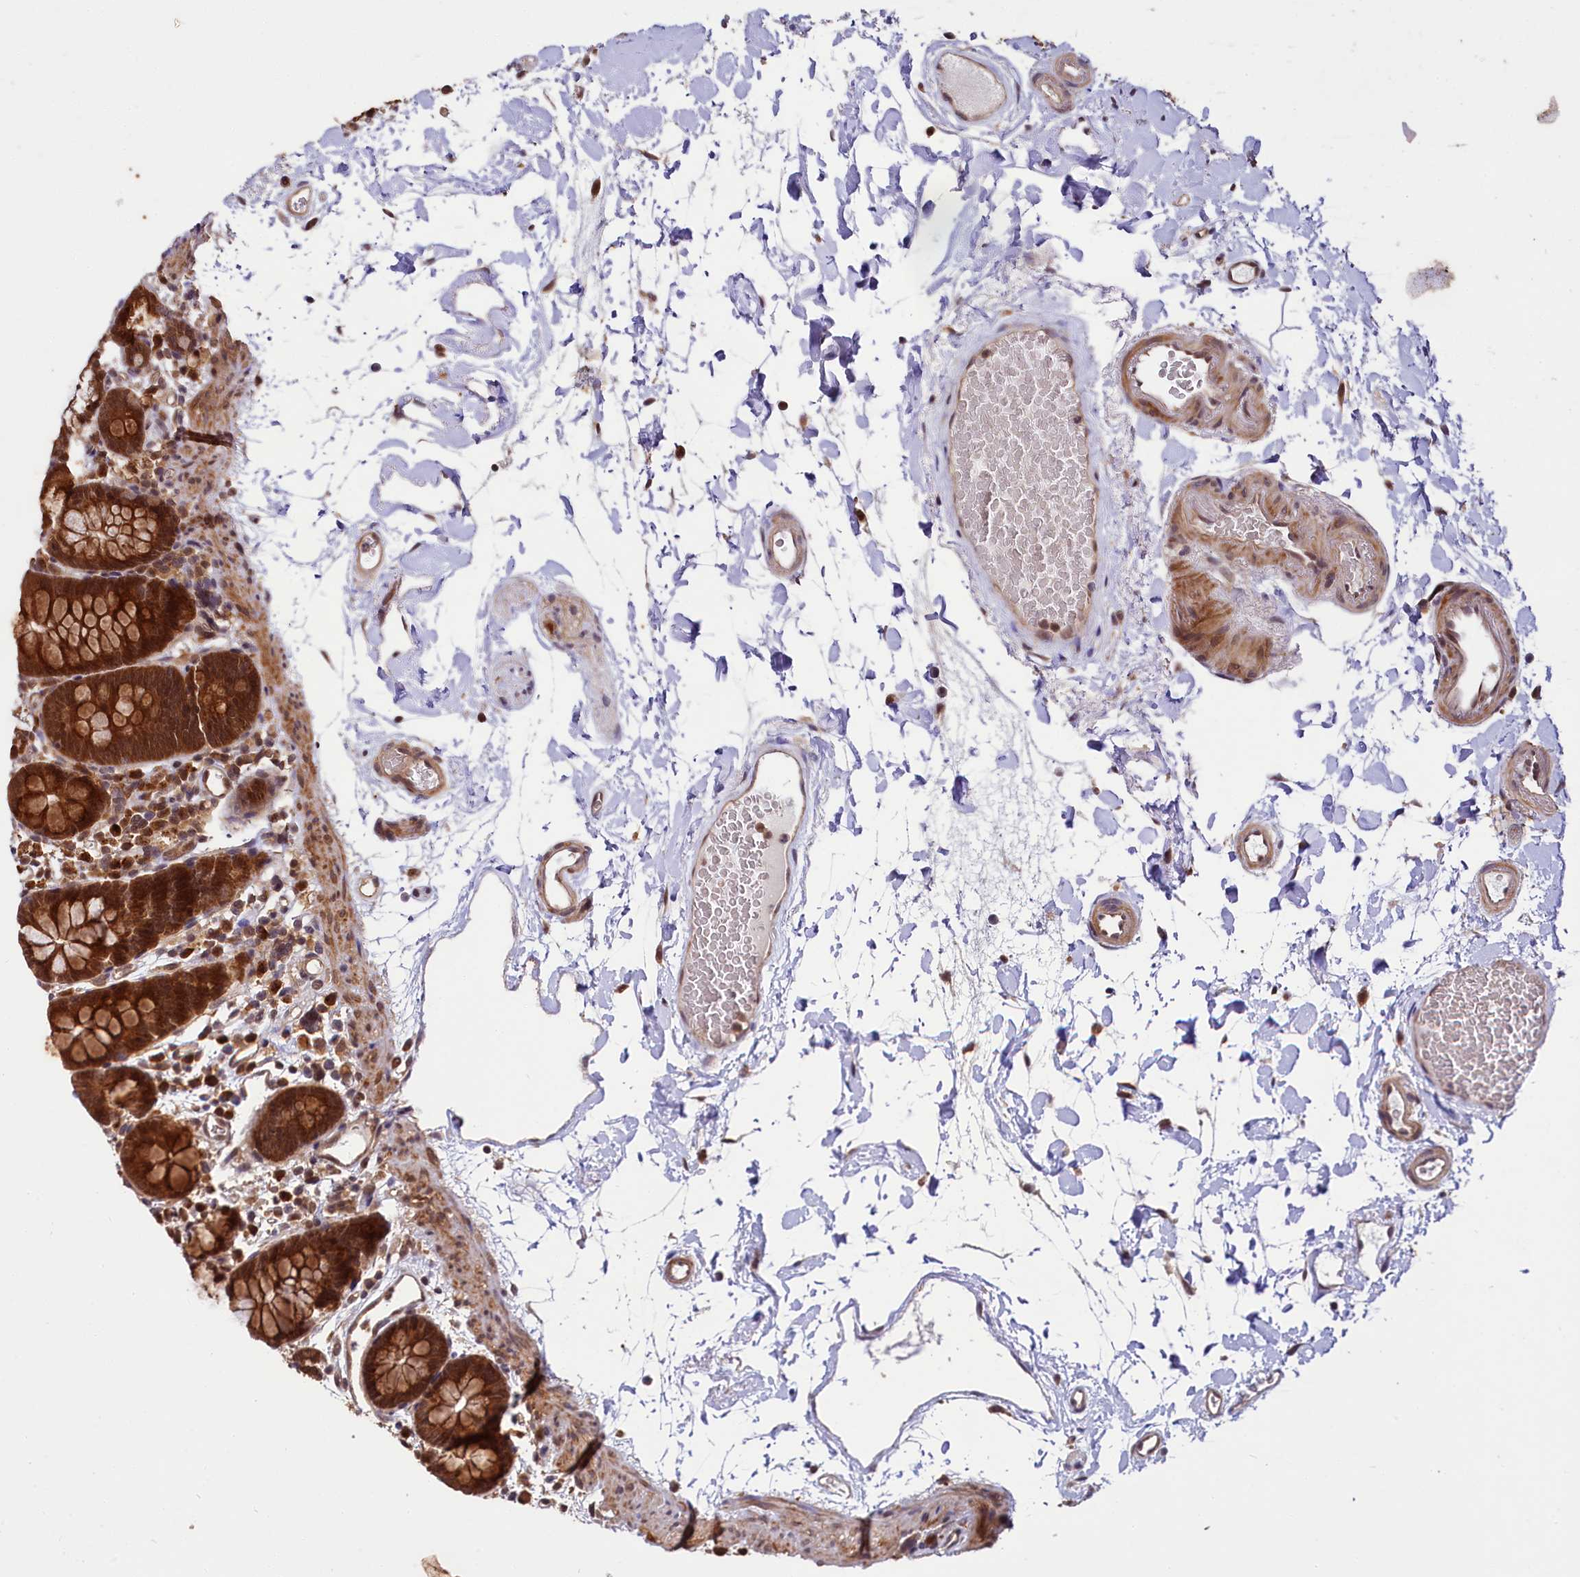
{"staining": {"intensity": "moderate", "quantity": ">75%", "location": "cytoplasmic/membranous,nuclear"}, "tissue": "colon", "cell_type": "Endothelial cells", "image_type": "normal", "snomed": [{"axis": "morphology", "description": "Normal tissue, NOS"}, {"axis": "topography", "description": "Colon"}], "caption": "Brown immunohistochemical staining in benign colon exhibits moderate cytoplasmic/membranous,nuclear positivity in about >75% of endothelial cells. (DAB (3,3'-diaminobenzidine) IHC, brown staining for protein, blue staining for nuclei).", "gene": "UBE3A", "patient": {"sex": "male", "age": 75}}